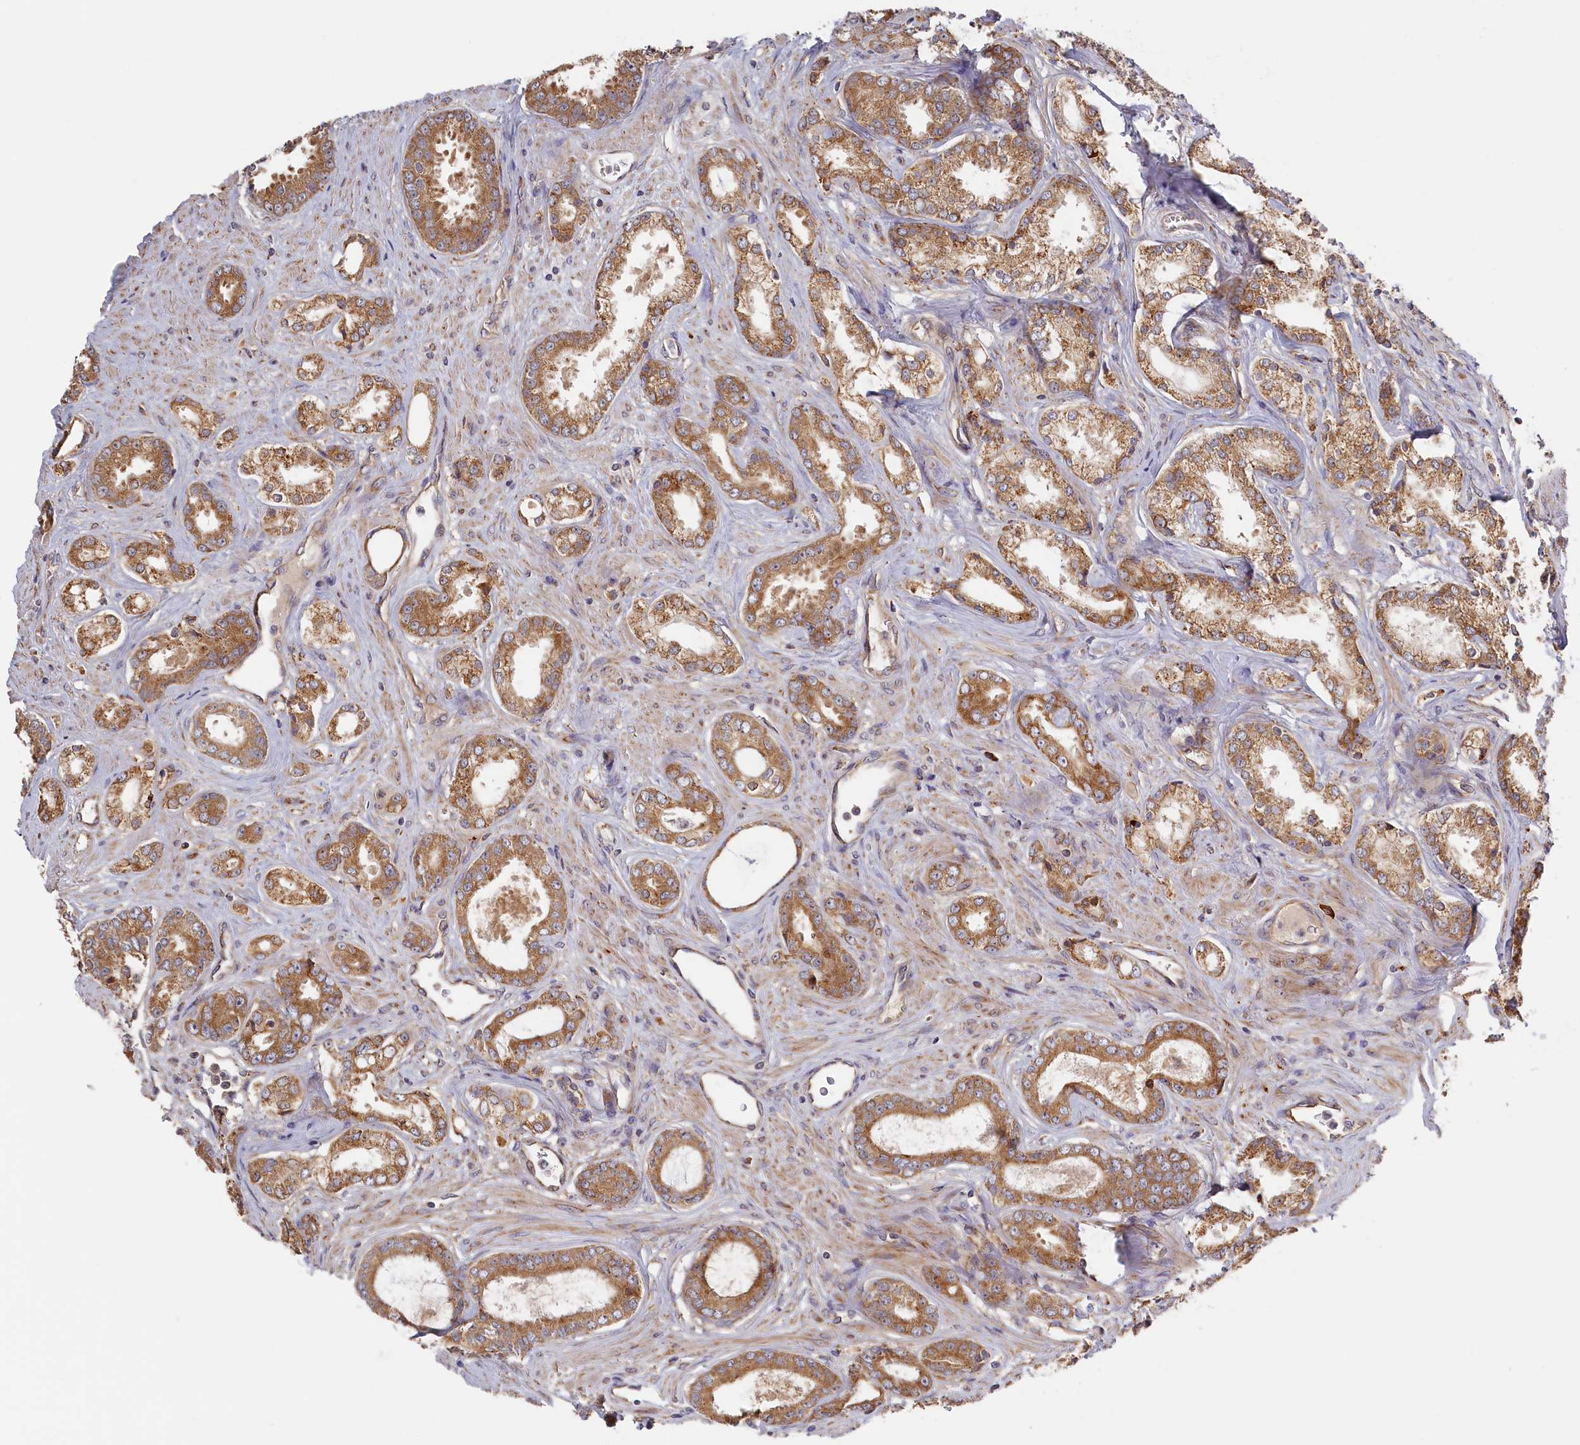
{"staining": {"intensity": "moderate", "quantity": ">75%", "location": "cytoplasmic/membranous"}, "tissue": "prostate cancer", "cell_type": "Tumor cells", "image_type": "cancer", "snomed": [{"axis": "morphology", "description": "Adenocarcinoma, Low grade"}, {"axis": "topography", "description": "Prostate"}], "caption": "Protein expression analysis of prostate adenocarcinoma (low-grade) displays moderate cytoplasmic/membranous staining in about >75% of tumor cells.", "gene": "CEP44", "patient": {"sex": "male", "age": 68}}